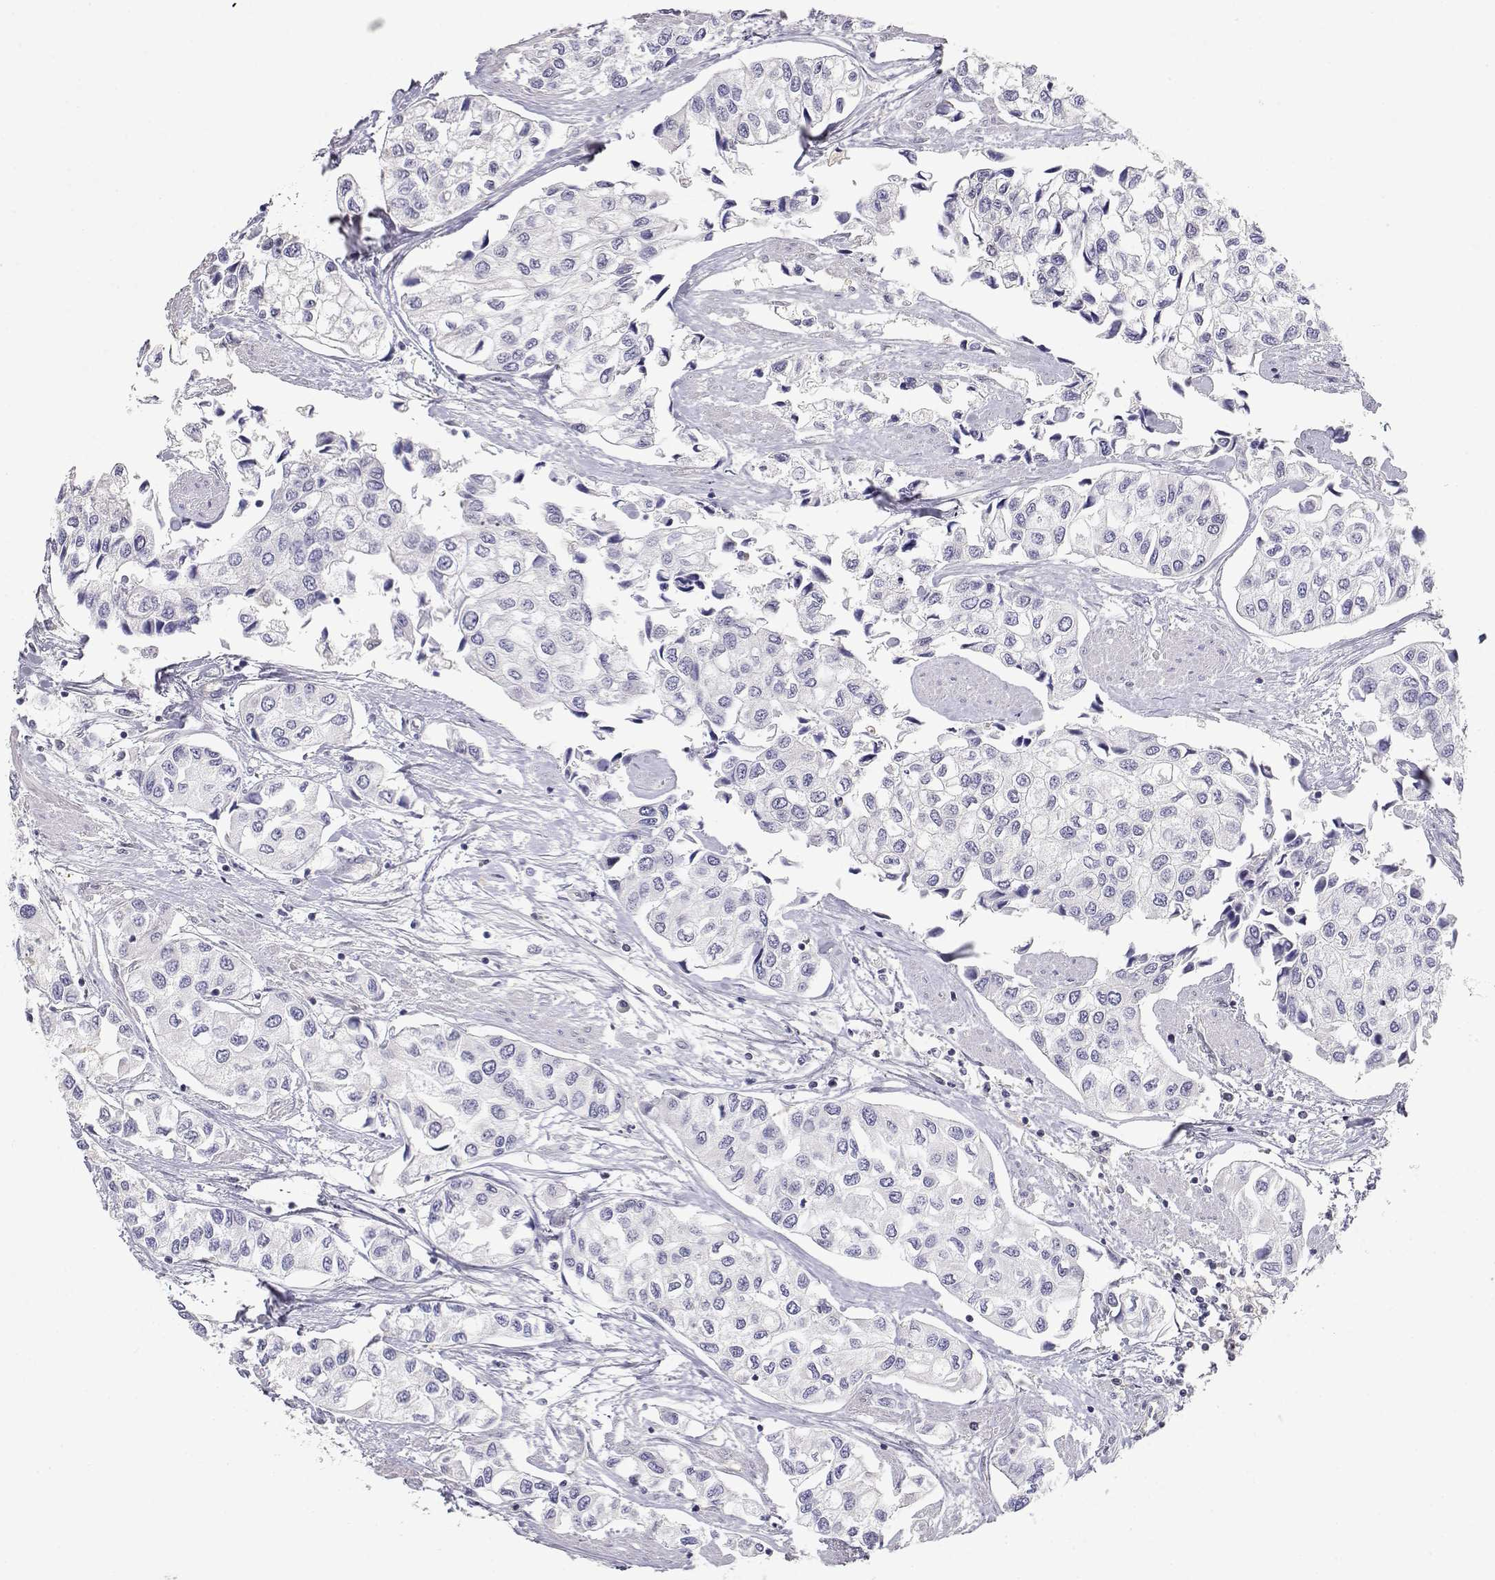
{"staining": {"intensity": "negative", "quantity": "none", "location": "none"}, "tissue": "urothelial cancer", "cell_type": "Tumor cells", "image_type": "cancer", "snomed": [{"axis": "morphology", "description": "Urothelial carcinoma, High grade"}, {"axis": "topography", "description": "Urinary bladder"}], "caption": "This is a image of IHC staining of high-grade urothelial carcinoma, which shows no staining in tumor cells. (DAB immunohistochemistry, high magnification).", "gene": "ADA", "patient": {"sex": "male", "age": 73}}